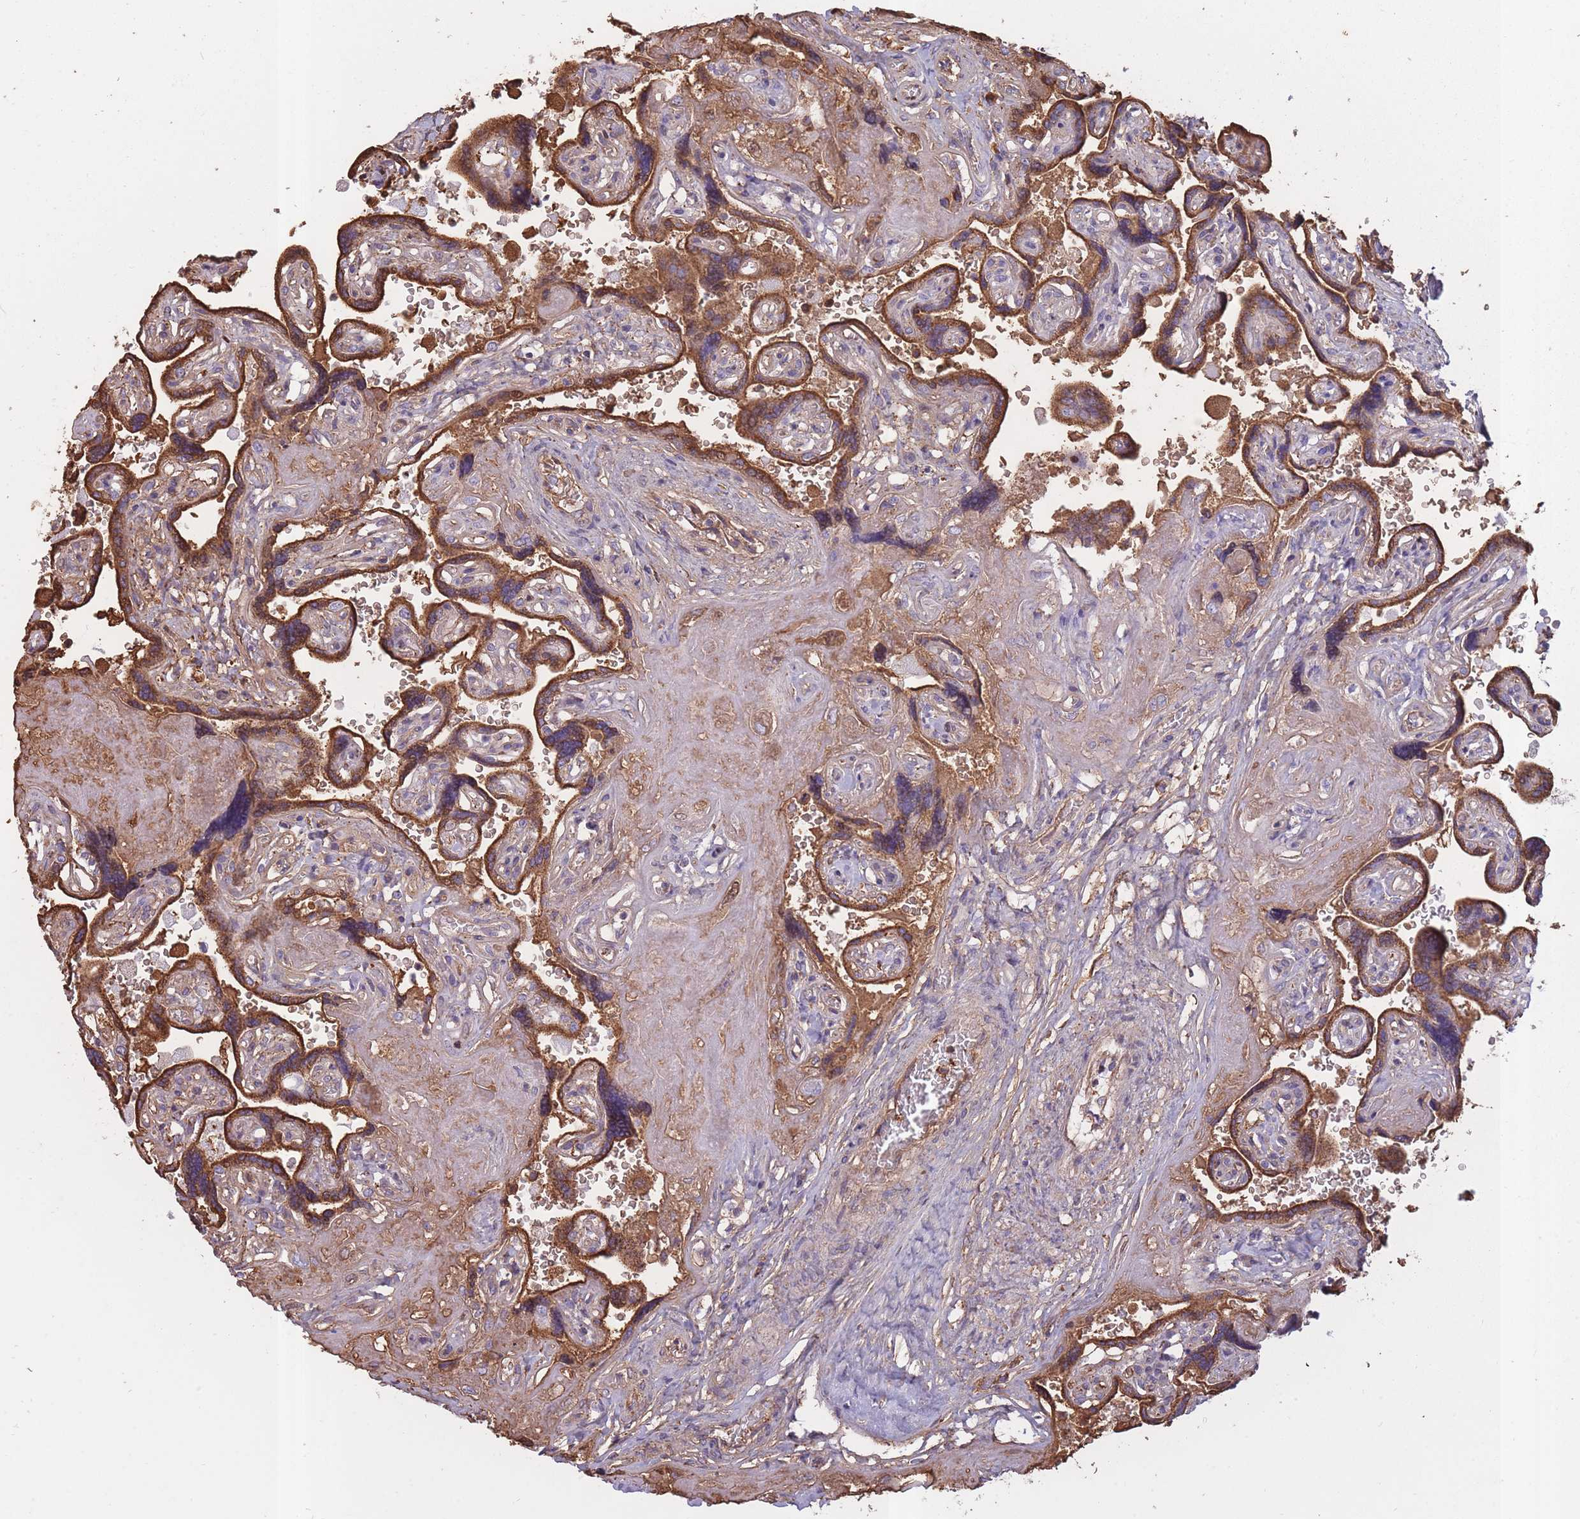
{"staining": {"intensity": "moderate", "quantity": "25%-75%", "location": "cytoplasmic/membranous"}, "tissue": "placenta", "cell_type": "Decidual cells", "image_type": "normal", "snomed": [{"axis": "morphology", "description": "Normal tissue, NOS"}, {"axis": "topography", "description": "Placenta"}], "caption": "Protein expression analysis of benign human placenta reveals moderate cytoplasmic/membranous staining in about 25%-75% of decidual cells.", "gene": "KAT2A", "patient": {"sex": "female", "age": 32}}